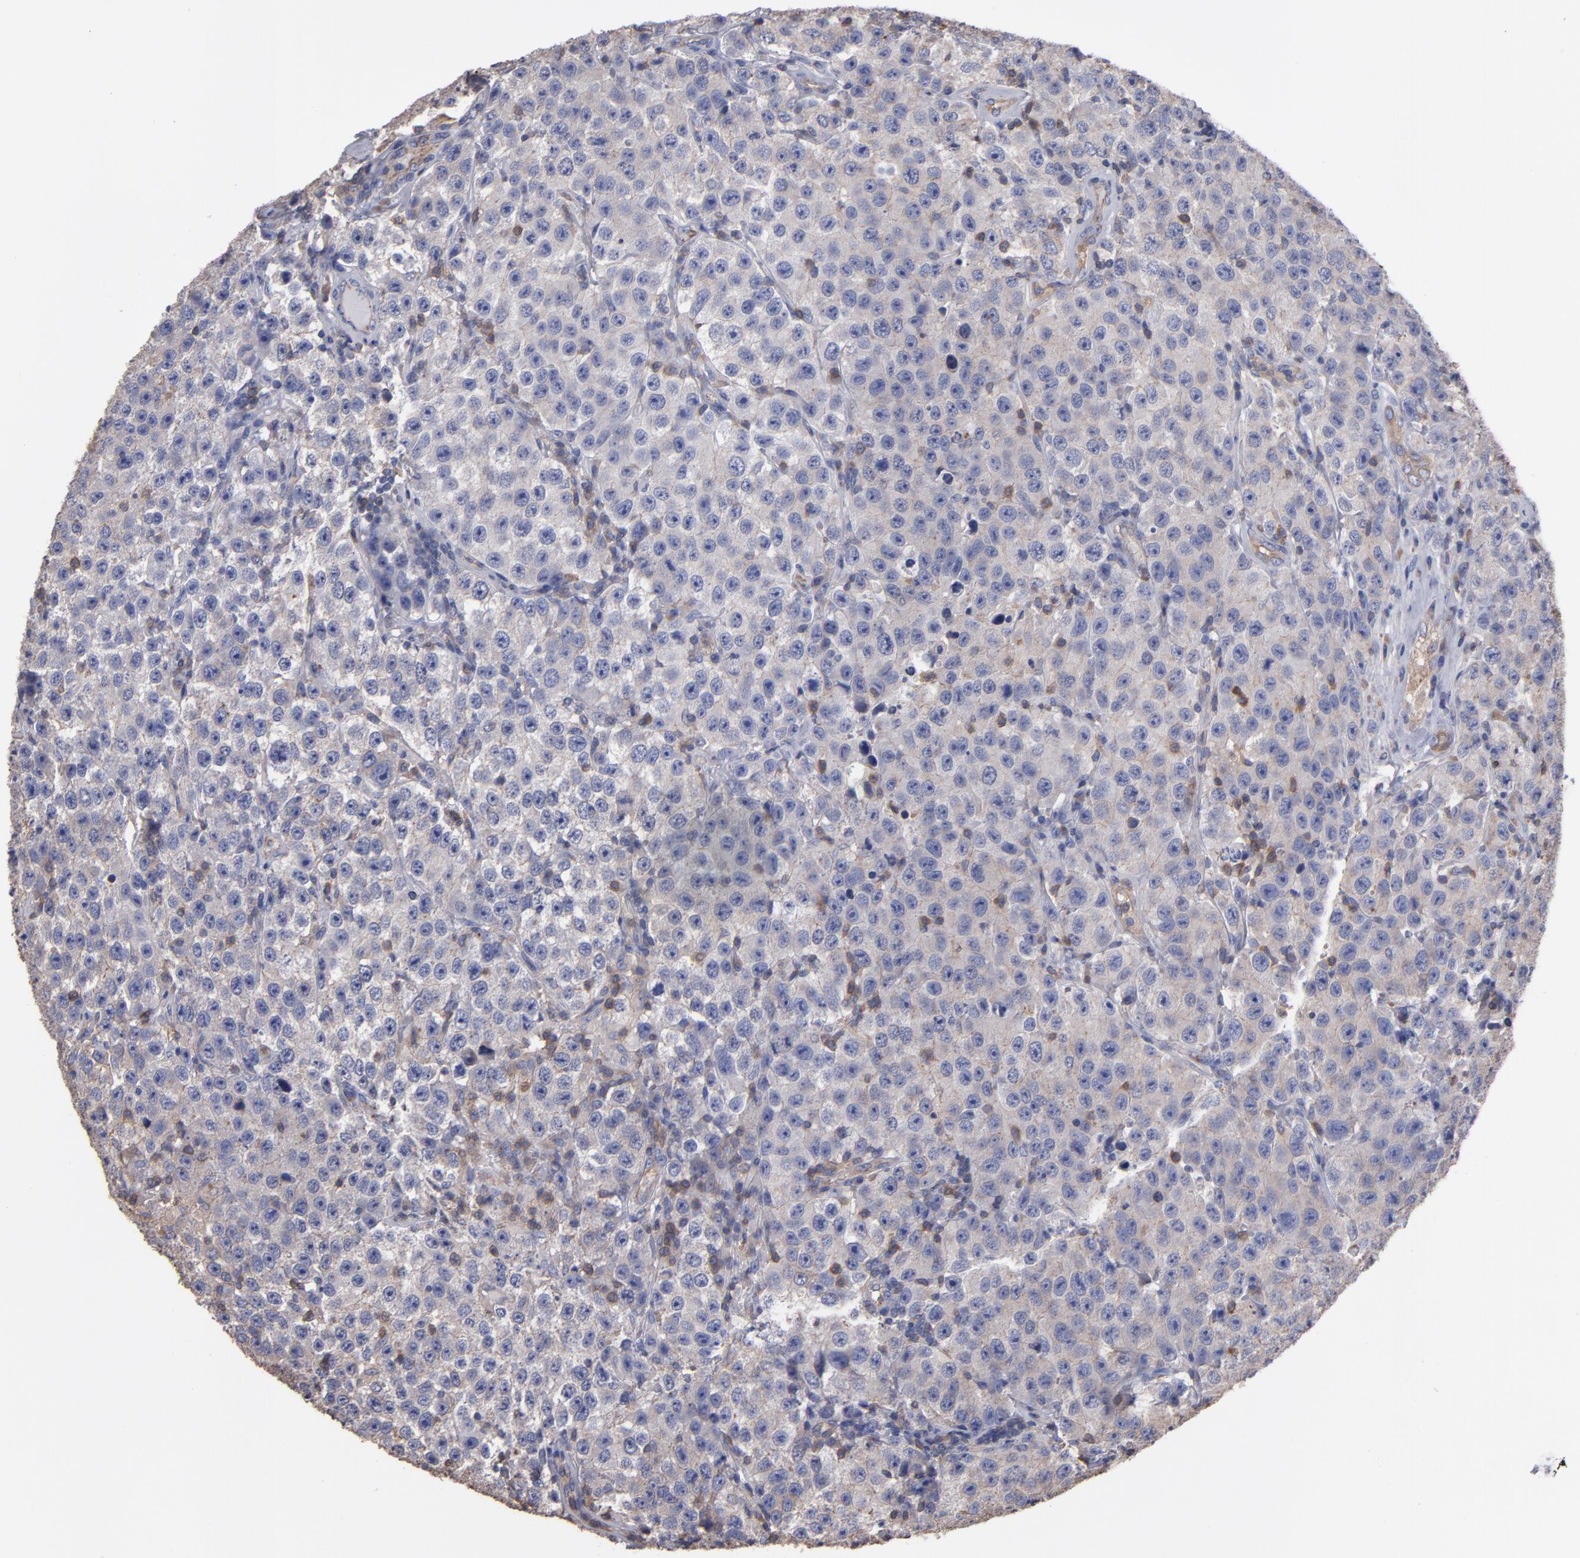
{"staining": {"intensity": "weak", "quantity": "25%-75%", "location": "cytoplasmic/membranous"}, "tissue": "testis cancer", "cell_type": "Tumor cells", "image_type": "cancer", "snomed": [{"axis": "morphology", "description": "Seminoma, NOS"}, {"axis": "topography", "description": "Testis"}], "caption": "Testis seminoma stained with DAB immunohistochemistry (IHC) exhibits low levels of weak cytoplasmic/membranous positivity in approximately 25%-75% of tumor cells.", "gene": "ESYT2", "patient": {"sex": "male", "age": 52}}